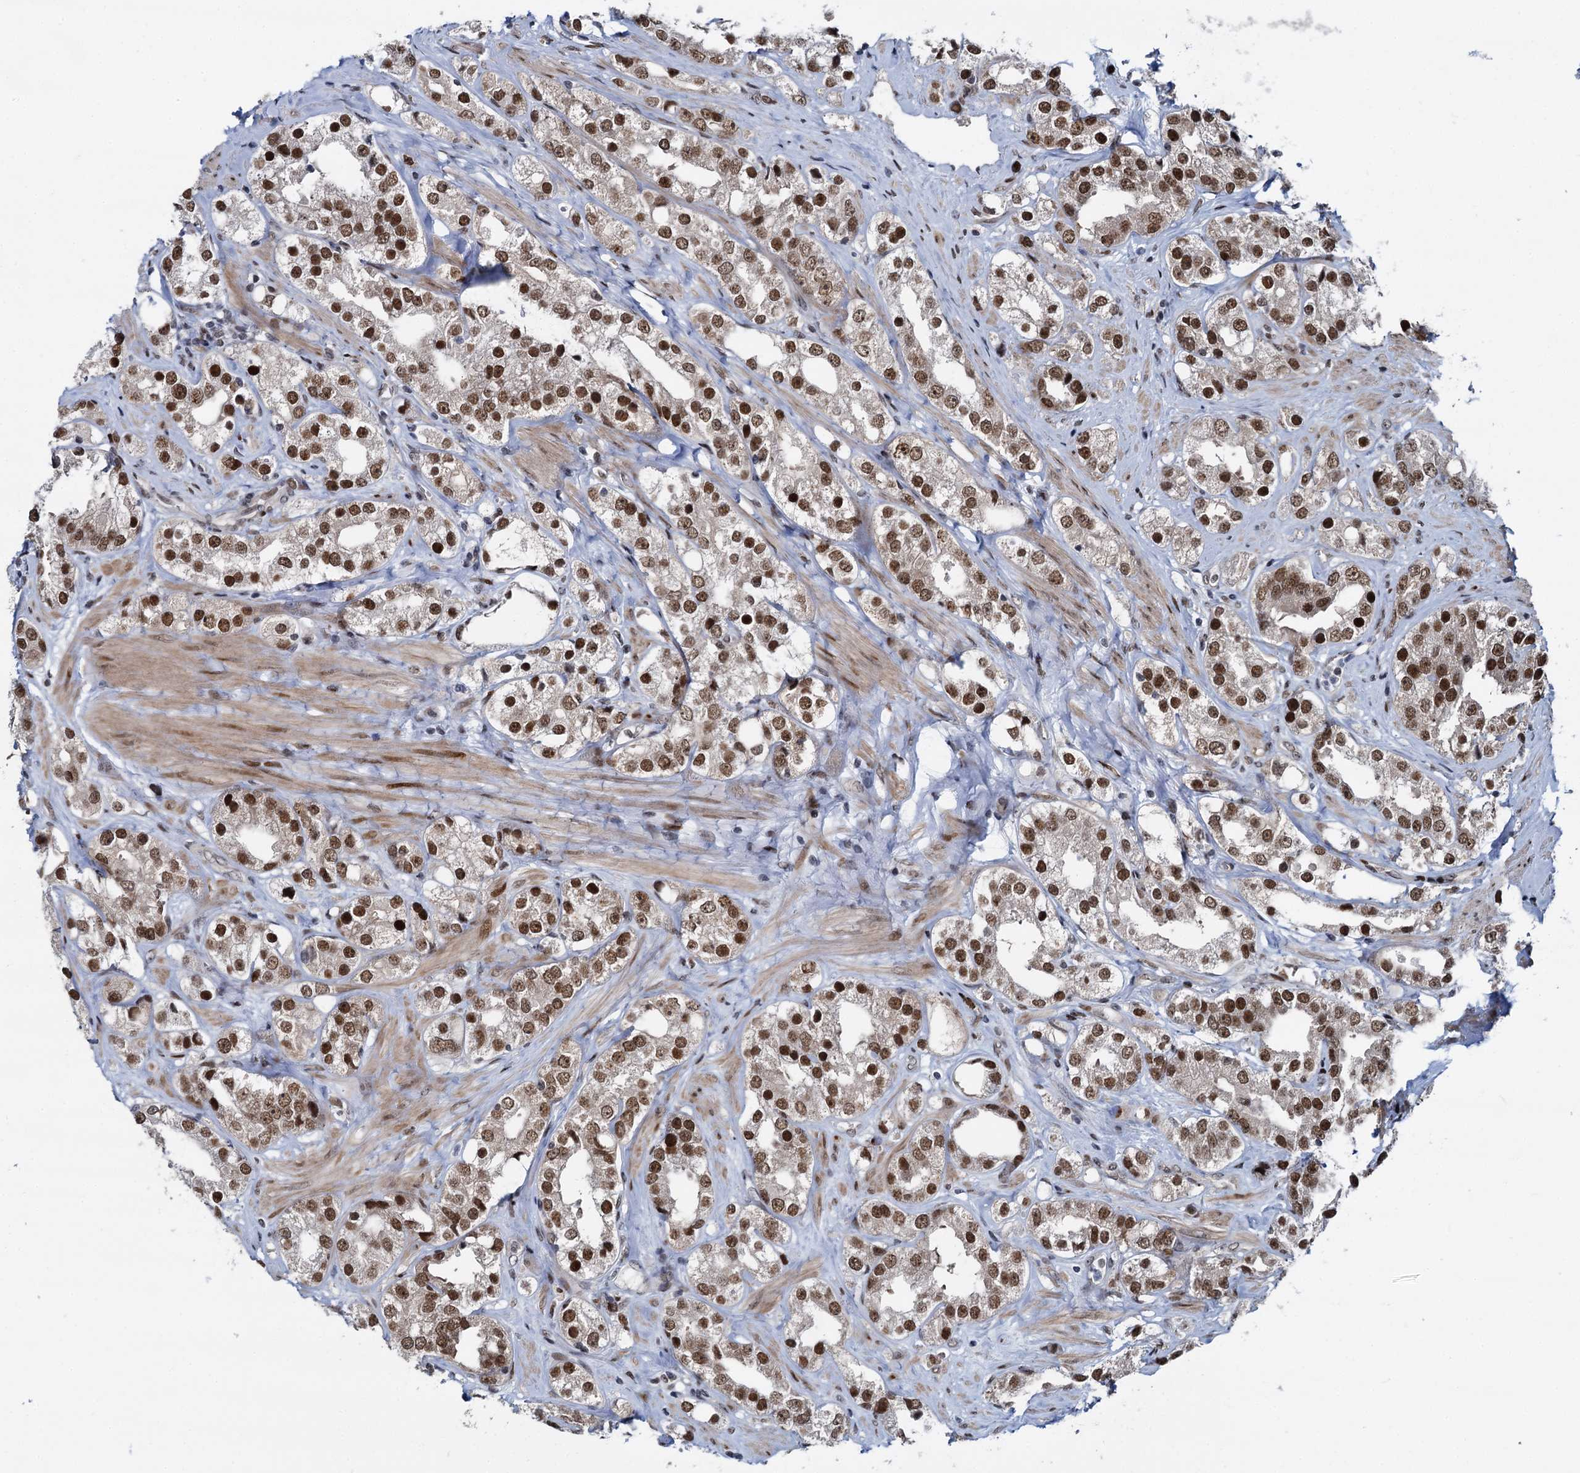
{"staining": {"intensity": "moderate", "quantity": ">75%", "location": "nuclear"}, "tissue": "prostate cancer", "cell_type": "Tumor cells", "image_type": "cancer", "snomed": [{"axis": "morphology", "description": "Adenocarcinoma, NOS"}, {"axis": "topography", "description": "Prostate"}], "caption": "A histopathology image of human prostate adenocarcinoma stained for a protein shows moderate nuclear brown staining in tumor cells.", "gene": "RUFY2", "patient": {"sex": "male", "age": 79}}